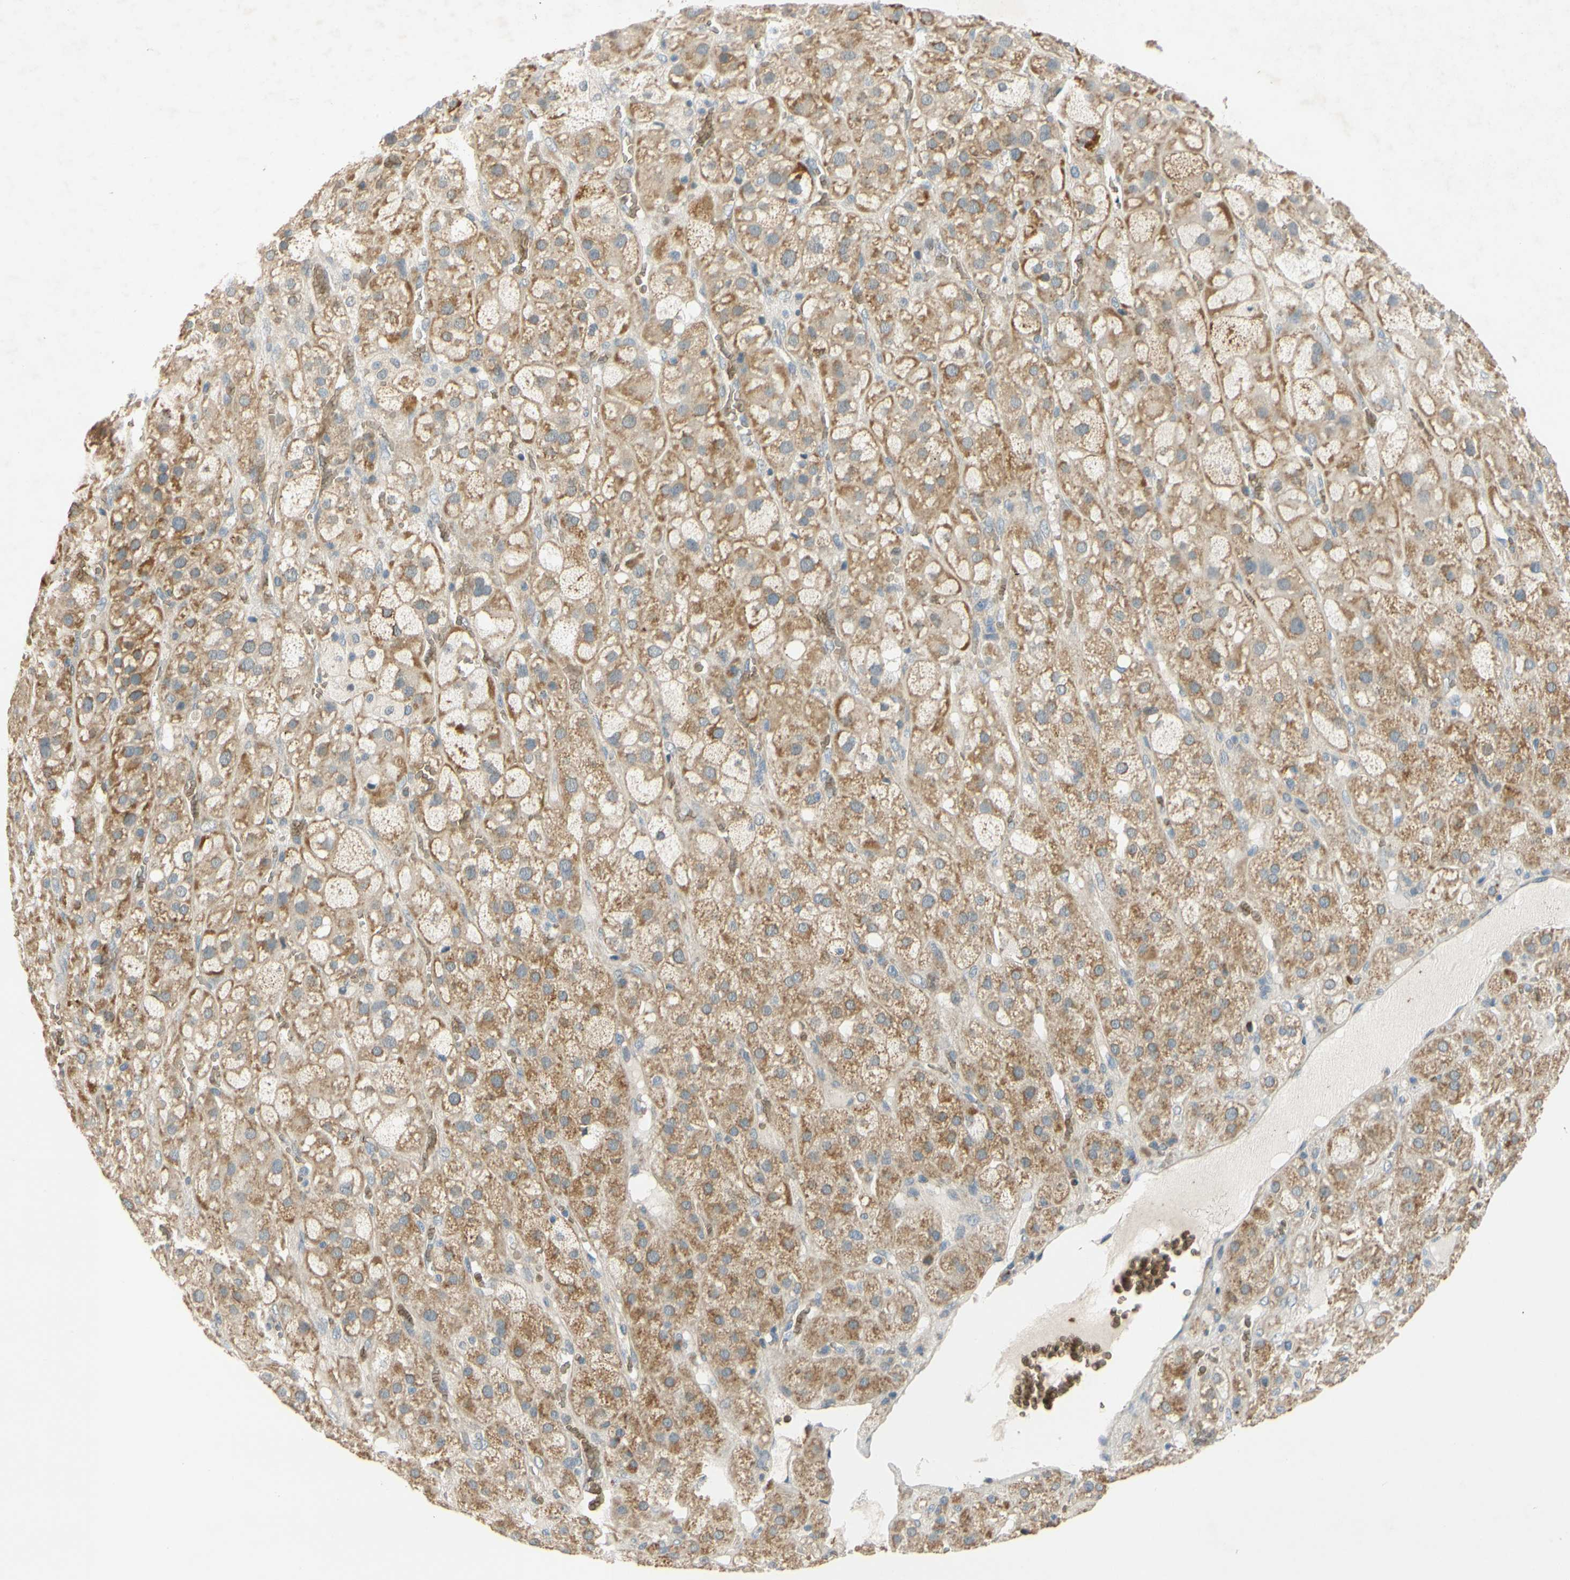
{"staining": {"intensity": "moderate", "quantity": "25%-75%", "location": "cytoplasmic/membranous"}, "tissue": "adrenal gland", "cell_type": "Glandular cells", "image_type": "normal", "snomed": [{"axis": "morphology", "description": "Normal tissue, NOS"}, {"axis": "topography", "description": "Adrenal gland"}], "caption": "IHC histopathology image of normal human adrenal gland stained for a protein (brown), which reveals medium levels of moderate cytoplasmic/membranous staining in approximately 25%-75% of glandular cells.", "gene": "GYPC", "patient": {"sex": "female", "age": 47}}